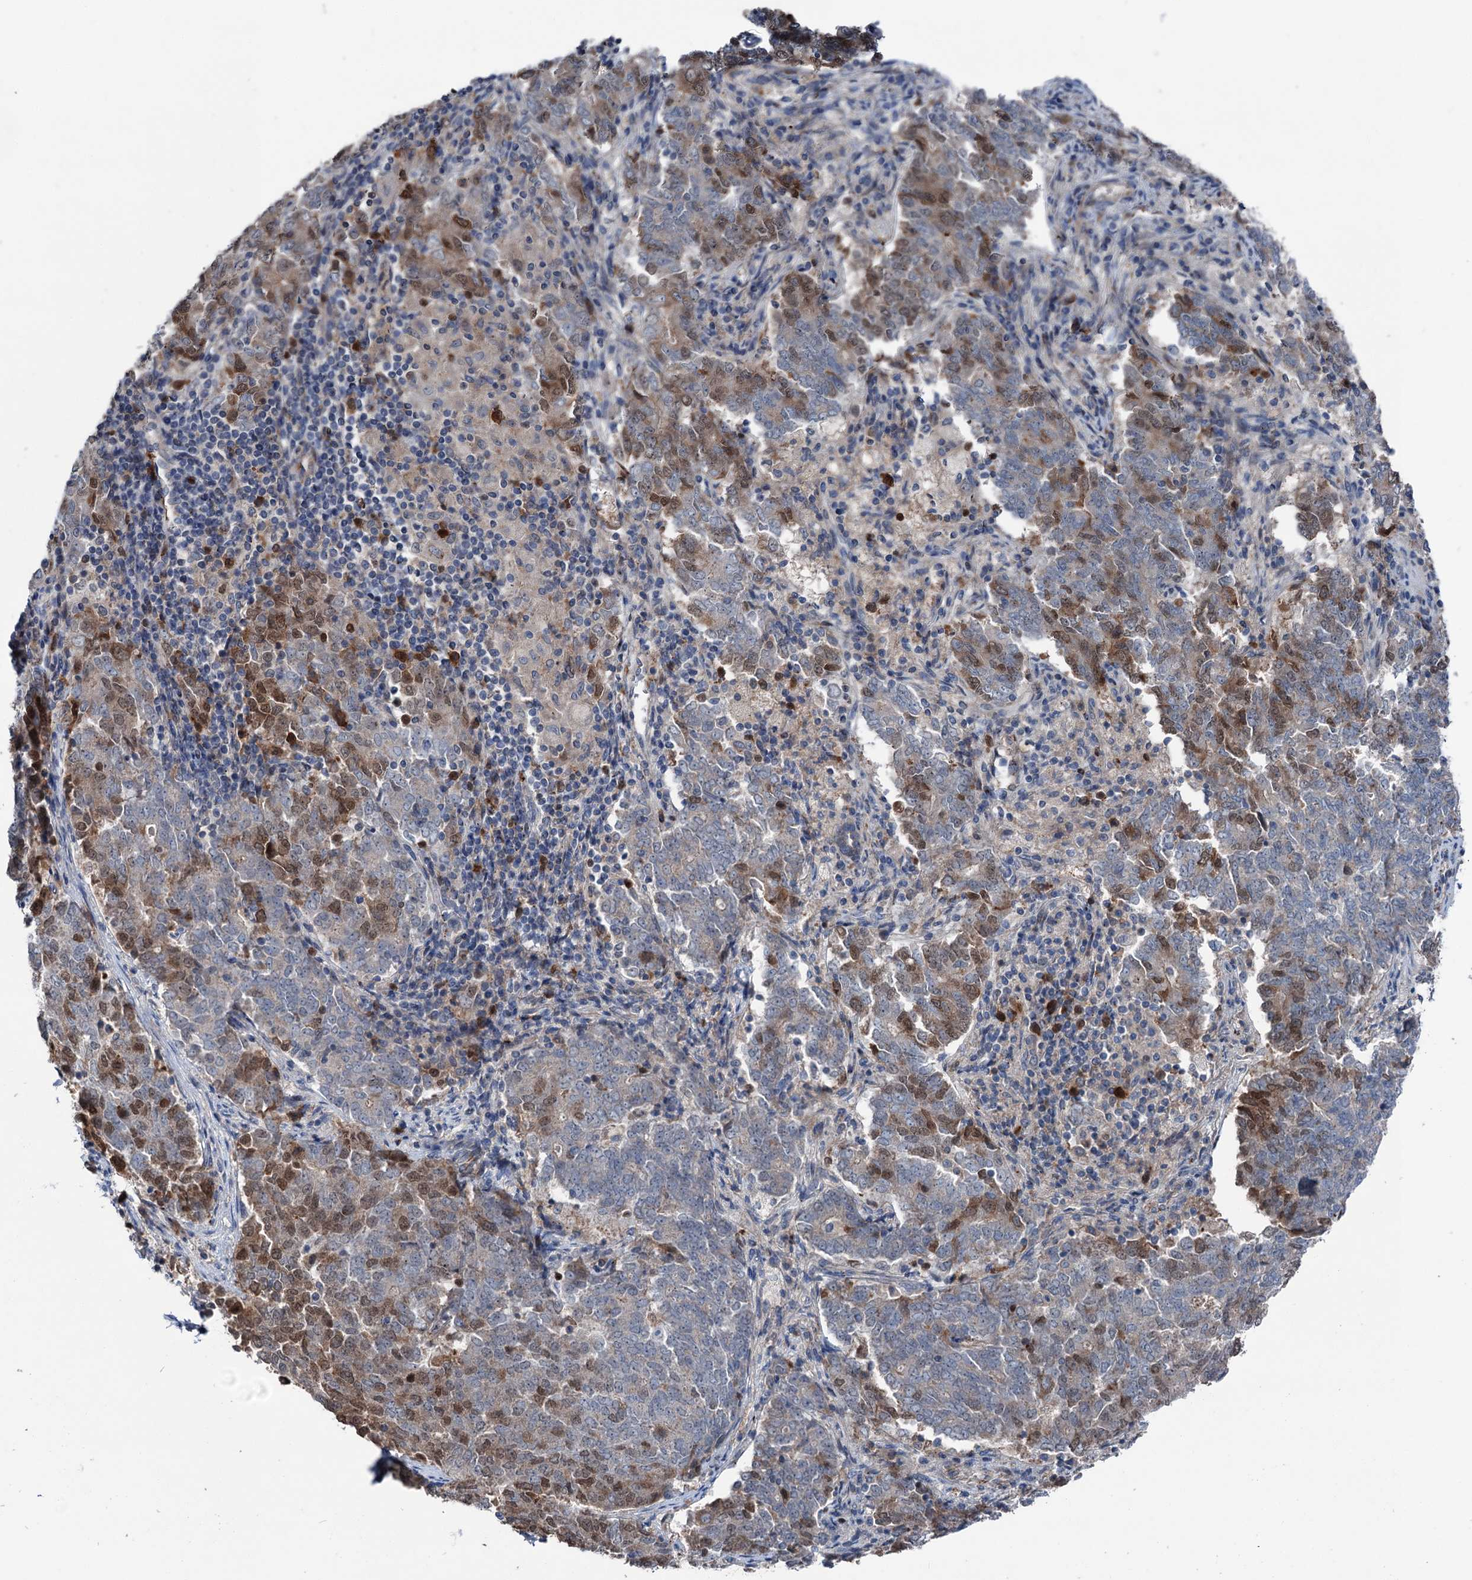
{"staining": {"intensity": "strong", "quantity": "25%-75%", "location": "cytoplasmic/membranous,nuclear"}, "tissue": "endometrial cancer", "cell_type": "Tumor cells", "image_type": "cancer", "snomed": [{"axis": "morphology", "description": "Adenocarcinoma, NOS"}, {"axis": "topography", "description": "Endometrium"}], "caption": "Protein staining reveals strong cytoplasmic/membranous and nuclear positivity in about 25%-75% of tumor cells in endometrial cancer (adenocarcinoma). (brown staining indicates protein expression, while blue staining denotes nuclei).", "gene": "NCAPD2", "patient": {"sex": "female", "age": 80}}